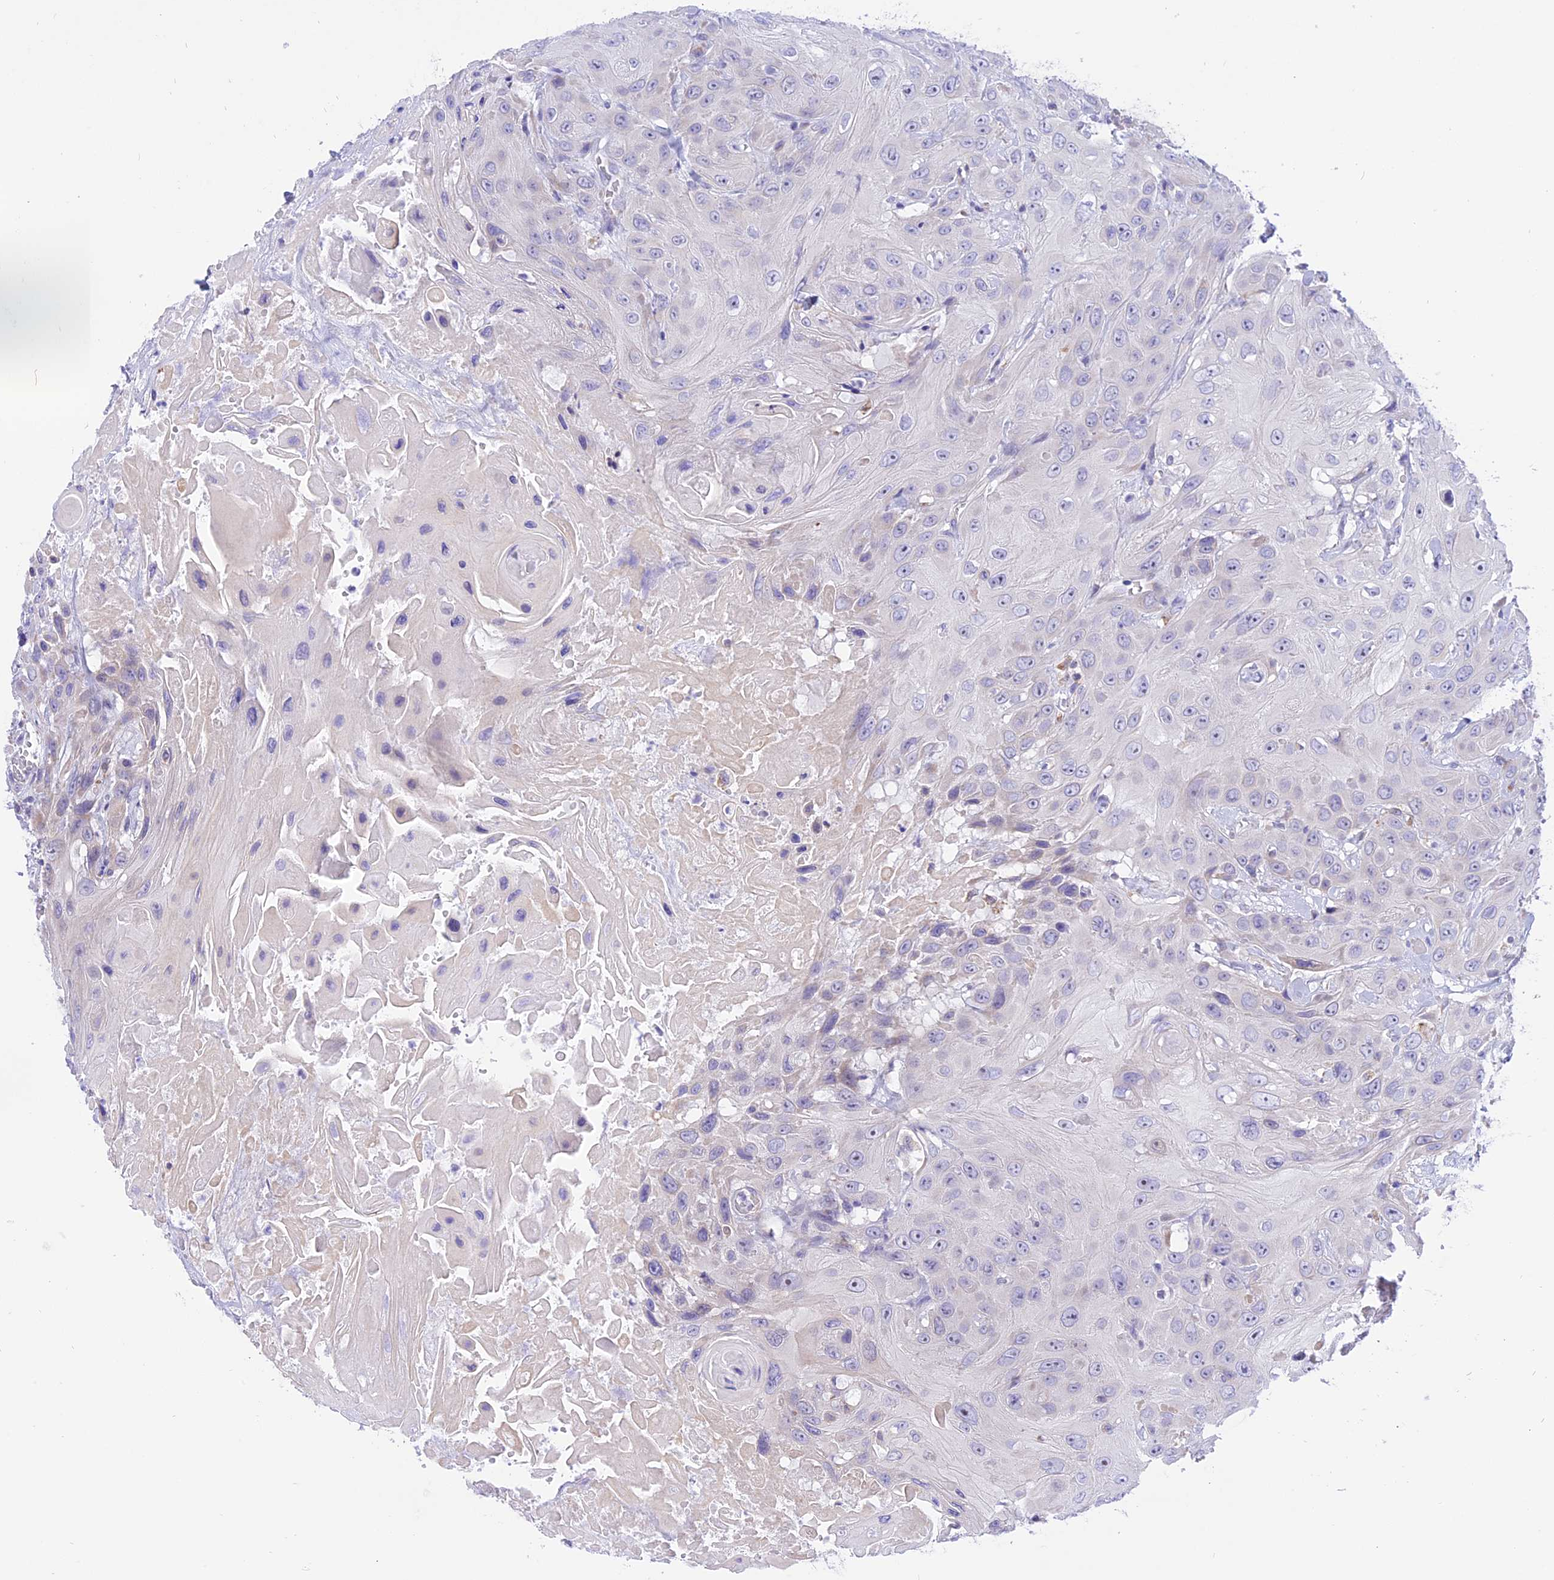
{"staining": {"intensity": "negative", "quantity": "none", "location": "none"}, "tissue": "head and neck cancer", "cell_type": "Tumor cells", "image_type": "cancer", "snomed": [{"axis": "morphology", "description": "Squamous cell carcinoma, NOS"}, {"axis": "topography", "description": "Head-Neck"}], "caption": "The histopathology image demonstrates no staining of tumor cells in head and neck cancer.", "gene": "ARMCX6", "patient": {"sex": "male", "age": 81}}